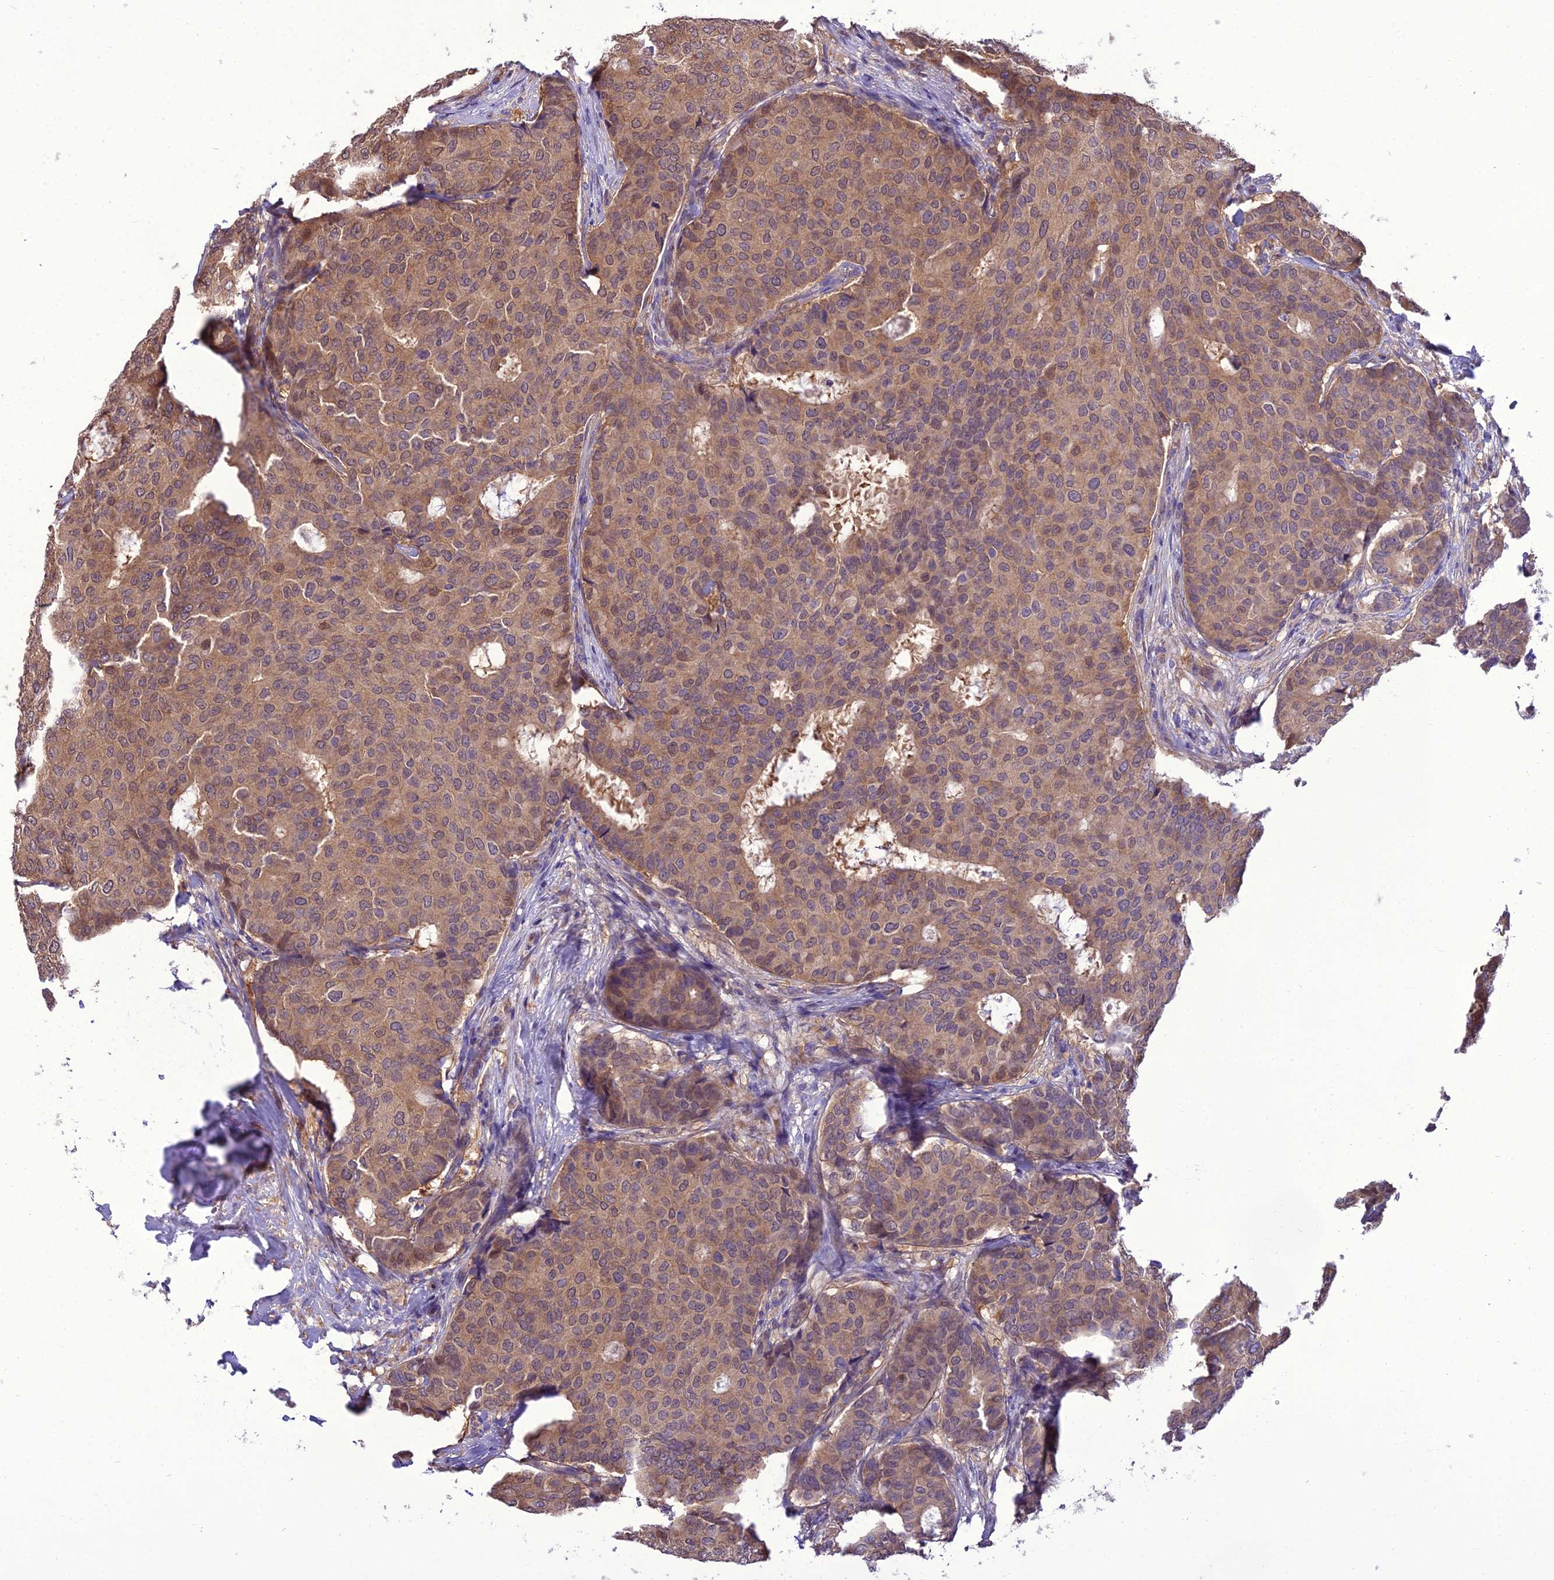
{"staining": {"intensity": "moderate", "quantity": ">75%", "location": "cytoplasmic/membranous"}, "tissue": "breast cancer", "cell_type": "Tumor cells", "image_type": "cancer", "snomed": [{"axis": "morphology", "description": "Duct carcinoma"}, {"axis": "topography", "description": "Breast"}], "caption": "Human breast cancer (intraductal carcinoma) stained for a protein (brown) exhibits moderate cytoplasmic/membranous positive staining in approximately >75% of tumor cells.", "gene": "BORCS6", "patient": {"sex": "female", "age": 75}}